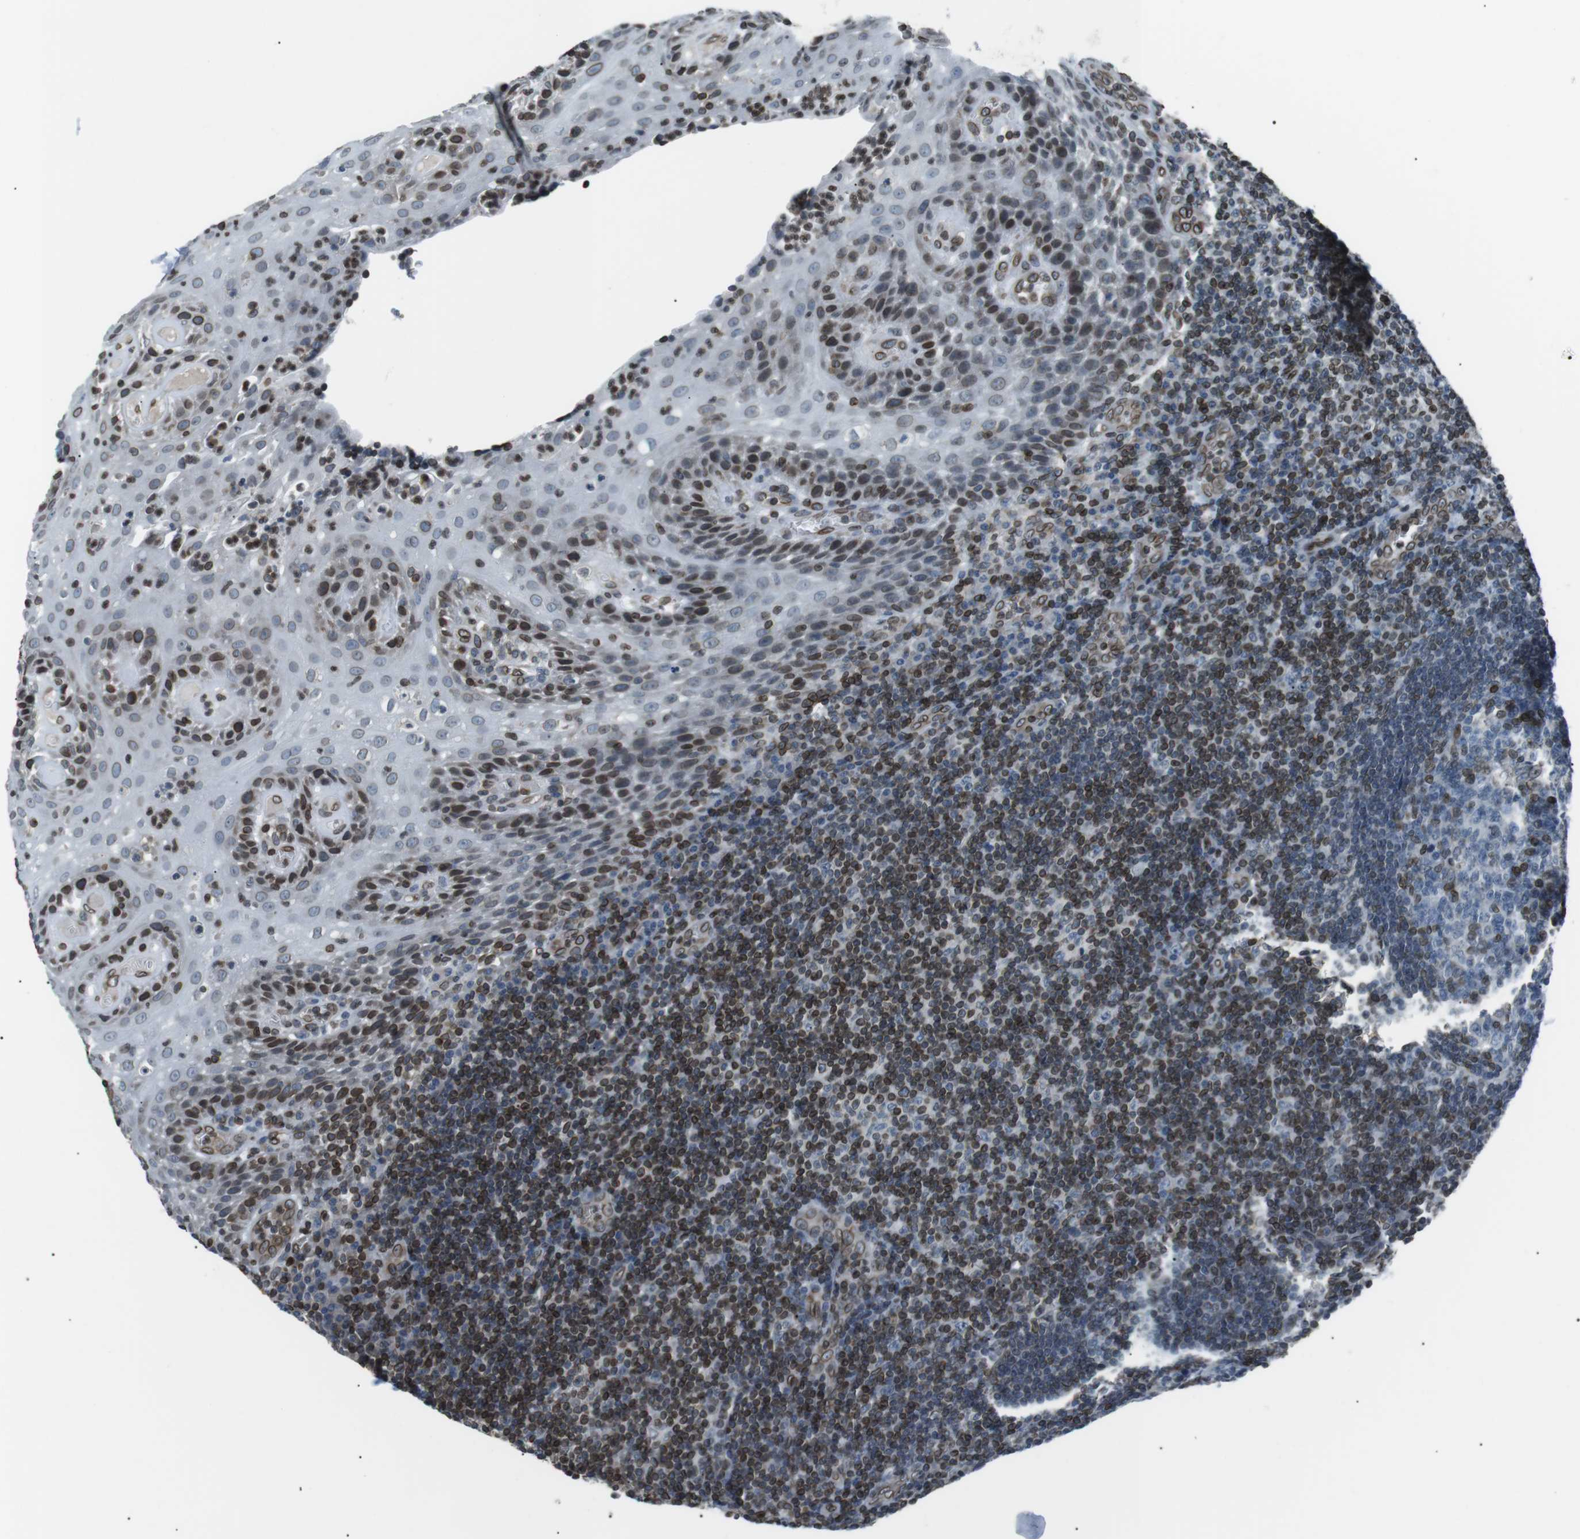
{"staining": {"intensity": "strong", "quantity": "<25%", "location": "cytoplasmic/membranous,nuclear"}, "tissue": "tonsil", "cell_type": "Germinal center cells", "image_type": "normal", "snomed": [{"axis": "morphology", "description": "Normal tissue, NOS"}, {"axis": "topography", "description": "Tonsil"}], "caption": "This image shows immunohistochemistry staining of normal human tonsil, with medium strong cytoplasmic/membranous,nuclear staining in about <25% of germinal center cells.", "gene": "TMX4", "patient": {"sex": "male", "age": 37}}